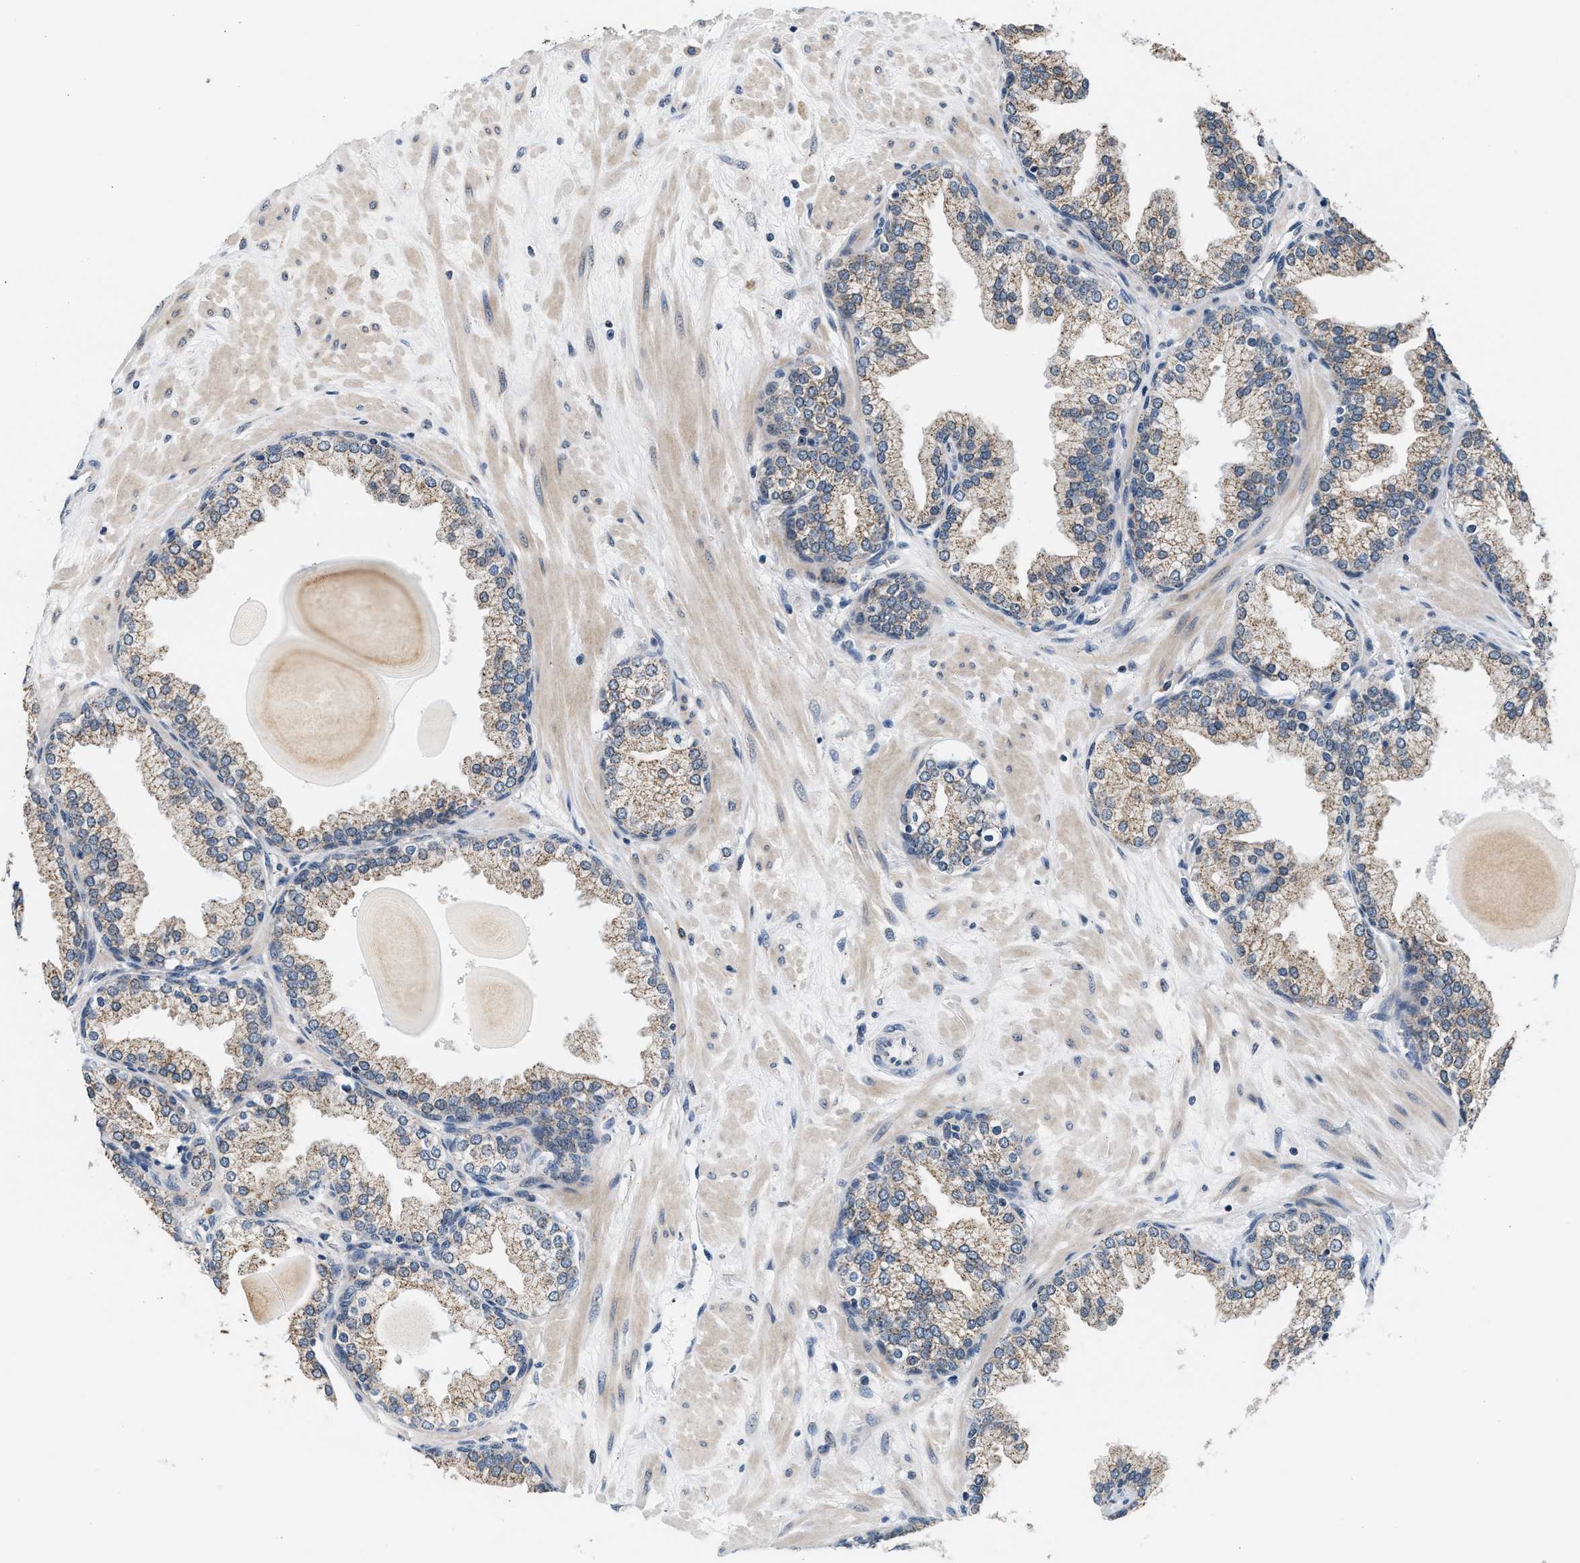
{"staining": {"intensity": "moderate", "quantity": "<25%", "location": "cytoplasmic/membranous"}, "tissue": "prostate", "cell_type": "Glandular cells", "image_type": "normal", "snomed": [{"axis": "morphology", "description": "Normal tissue, NOS"}, {"axis": "topography", "description": "Prostate"}], "caption": "IHC histopathology image of benign prostate stained for a protein (brown), which shows low levels of moderate cytoplasmic/membranous positivity in about <25% of glandular cells.", "gene": "KCNMB2", "patient": {"sex": "male", "age": 51}}